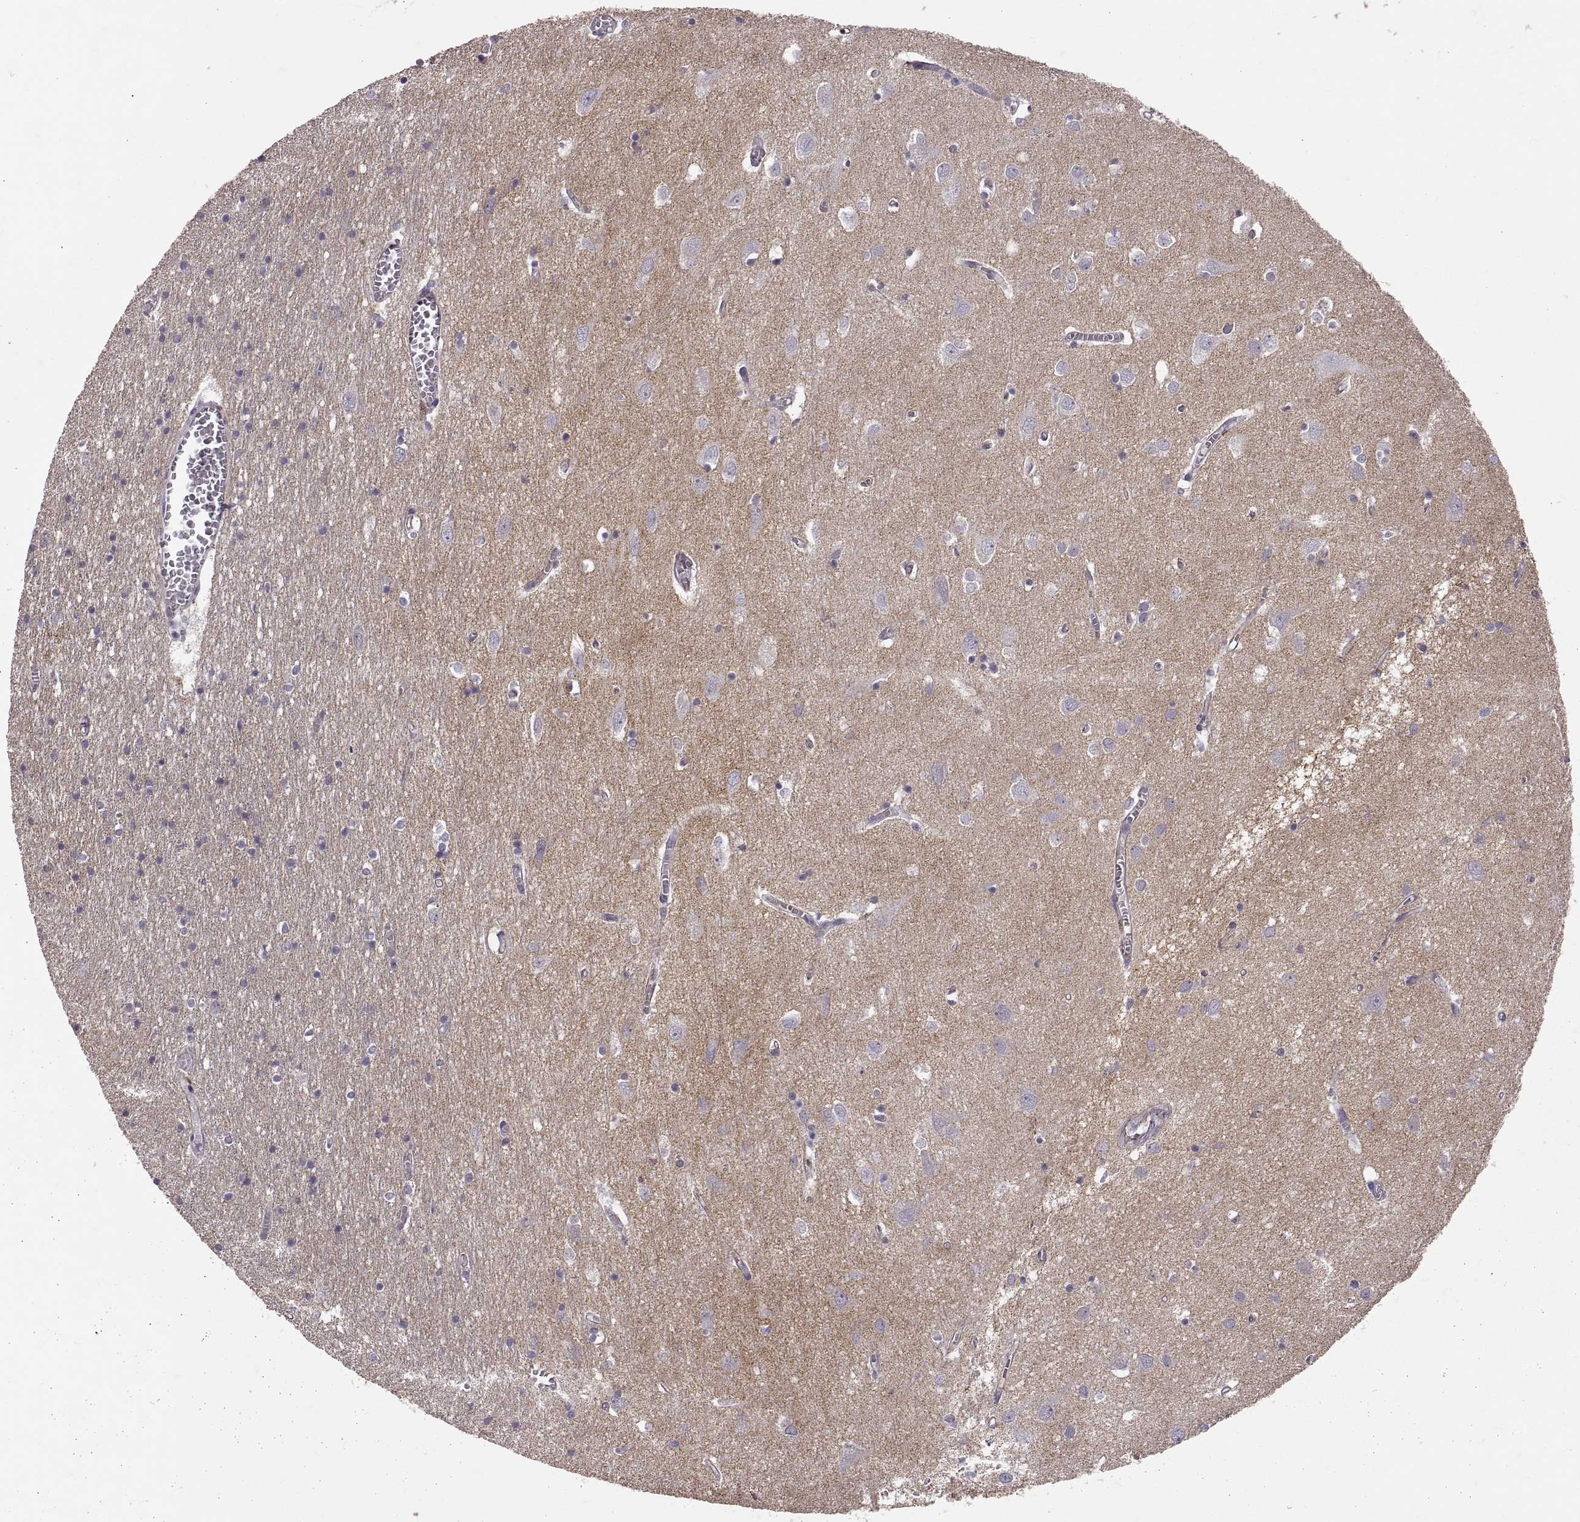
{"staining": {"intensity": "negative", "quantity": "none", "location": "none"}, "tissue": "cerebral cortex", "cell_type": "Endothelial cells", "image_type": "normal", "snomed": [{"axis": "morphology", "description": "Normal tissue, NOS"}, {"axis": "topography", "description": "Cerebral cortex"}], "caption": "Photomicrograph shows no protein expression in endothelial cells of normal cerebral cortex.", "gene": "CDH2", "patient": {"sex": "male", "age": 70}}